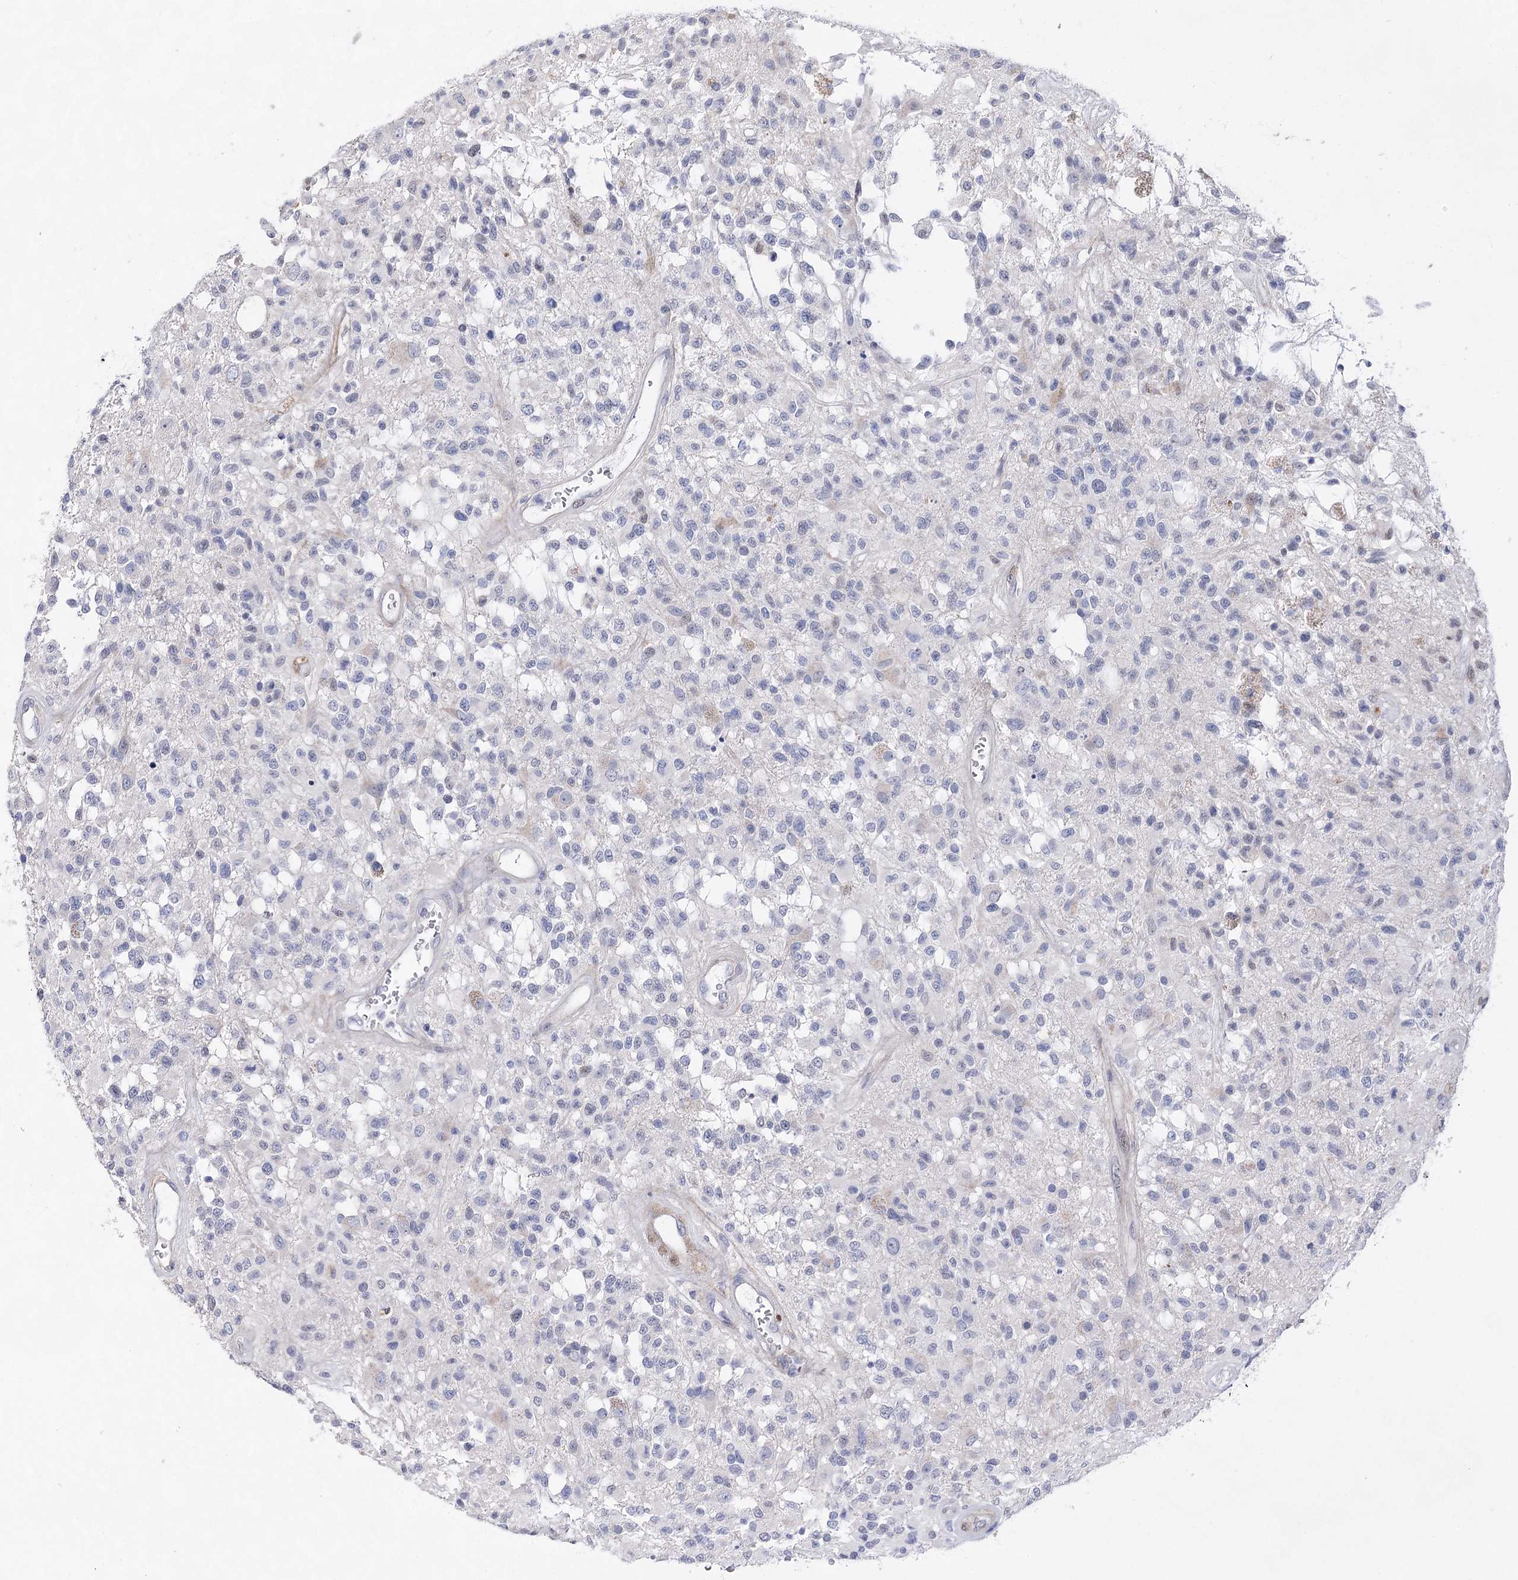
{"staining": {"intensity": "negative", "quantity": "none", "location": "none"}, "tissue": "glioma", "cell_type": "Tumor cells", "image_type": "cancer", "snomed": [{"axis": "morphology", "description": "Glioma, malignant, High grade"}, {"axis": "morphology", "description": "Glioblastoma, NOS"}, {"axis": "topography", "description": "Brain"}], "caption": "This is a image of IHC staining of glioma, which shows no positivity in tumor cells. The staining is performed using DAB (3,3'-diaminobenzidine) brown chromogen with nuclei counter-stained in using hematoxylin.", "gene": "UGDH", "patient": {"sex": "male", "age": 60}}